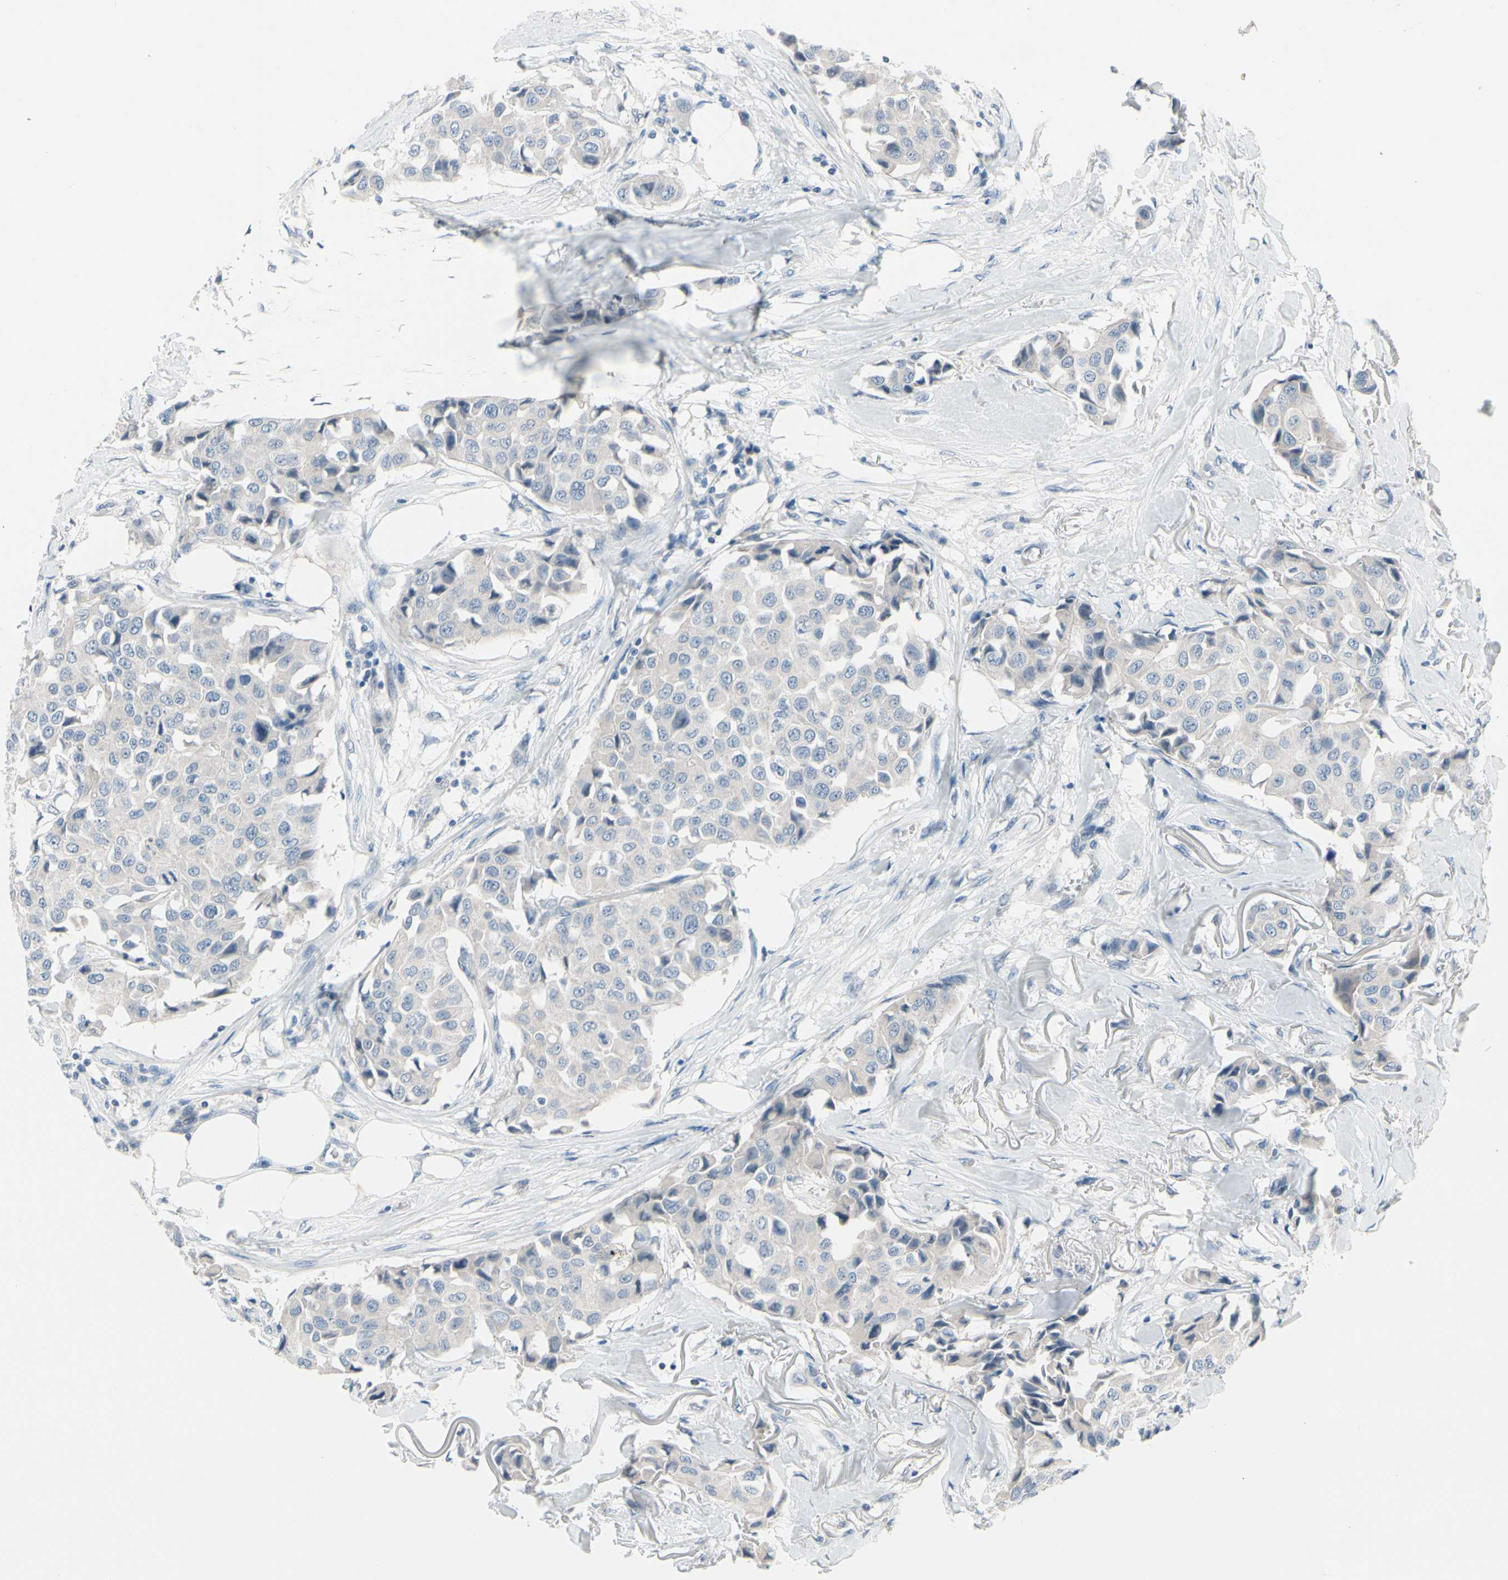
{"staining": {"intensity": "negative", "quantity": "none", "location": "none"}, "tissue": "breast cancer", "cell_type": "Tumor cells", "image_type": "cancer", "snomed": [{"axis": "morphology", "description": "Duct carcinoma"}, {"axis": "topography", "description": "Breast"}], "caption": "Immunohistochemistry of human breast intraductal carcinoma exhibits no staining in tumor cells.", "gene": "PGR", "patient": {"sex": "female", "age": 80}}